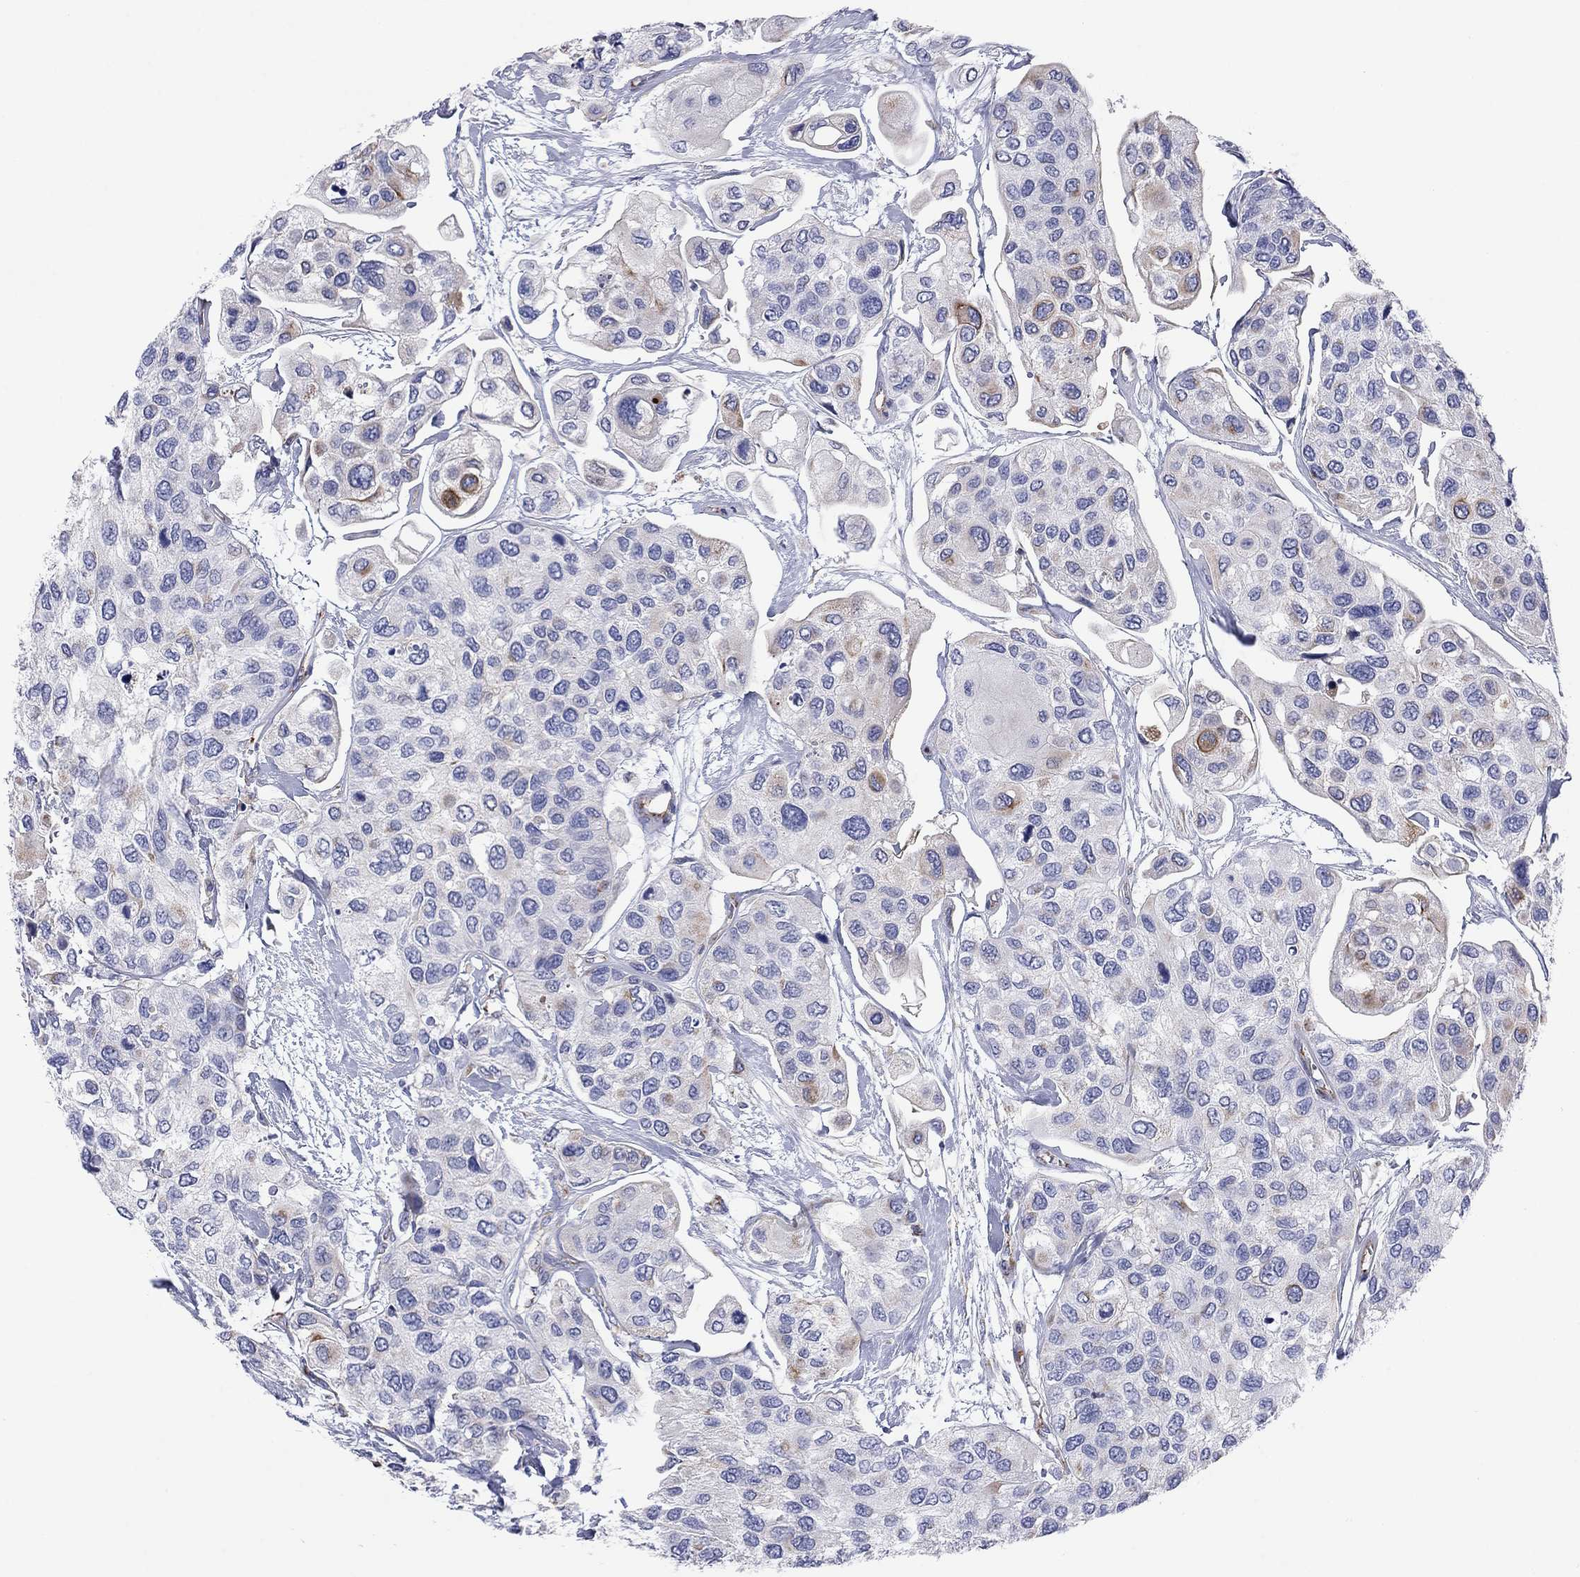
{"staining": {"intensity": "moderate", "quantity": "<25%", "location": "cytoplasmic/membranous"}, "tissue": "urothelial cancer", "cell_type": "Tumor cells", "image_type": "cancer", "snomed": [{"axis": "morphology", "description": "Urothelial carcinoma, High grade"}, {"axis": "topography", "description": "Urinary bladder"}], "caption": "High-grade urothelial carcinoma tissue shows moderate cytoplasmic/membranous positivity in approximately <25% of tumor cells The protein is shown in brown color, while the nuclei are stained blue.", "gene": "MGST3", "patient": {"sex": "male", "age": 77}}